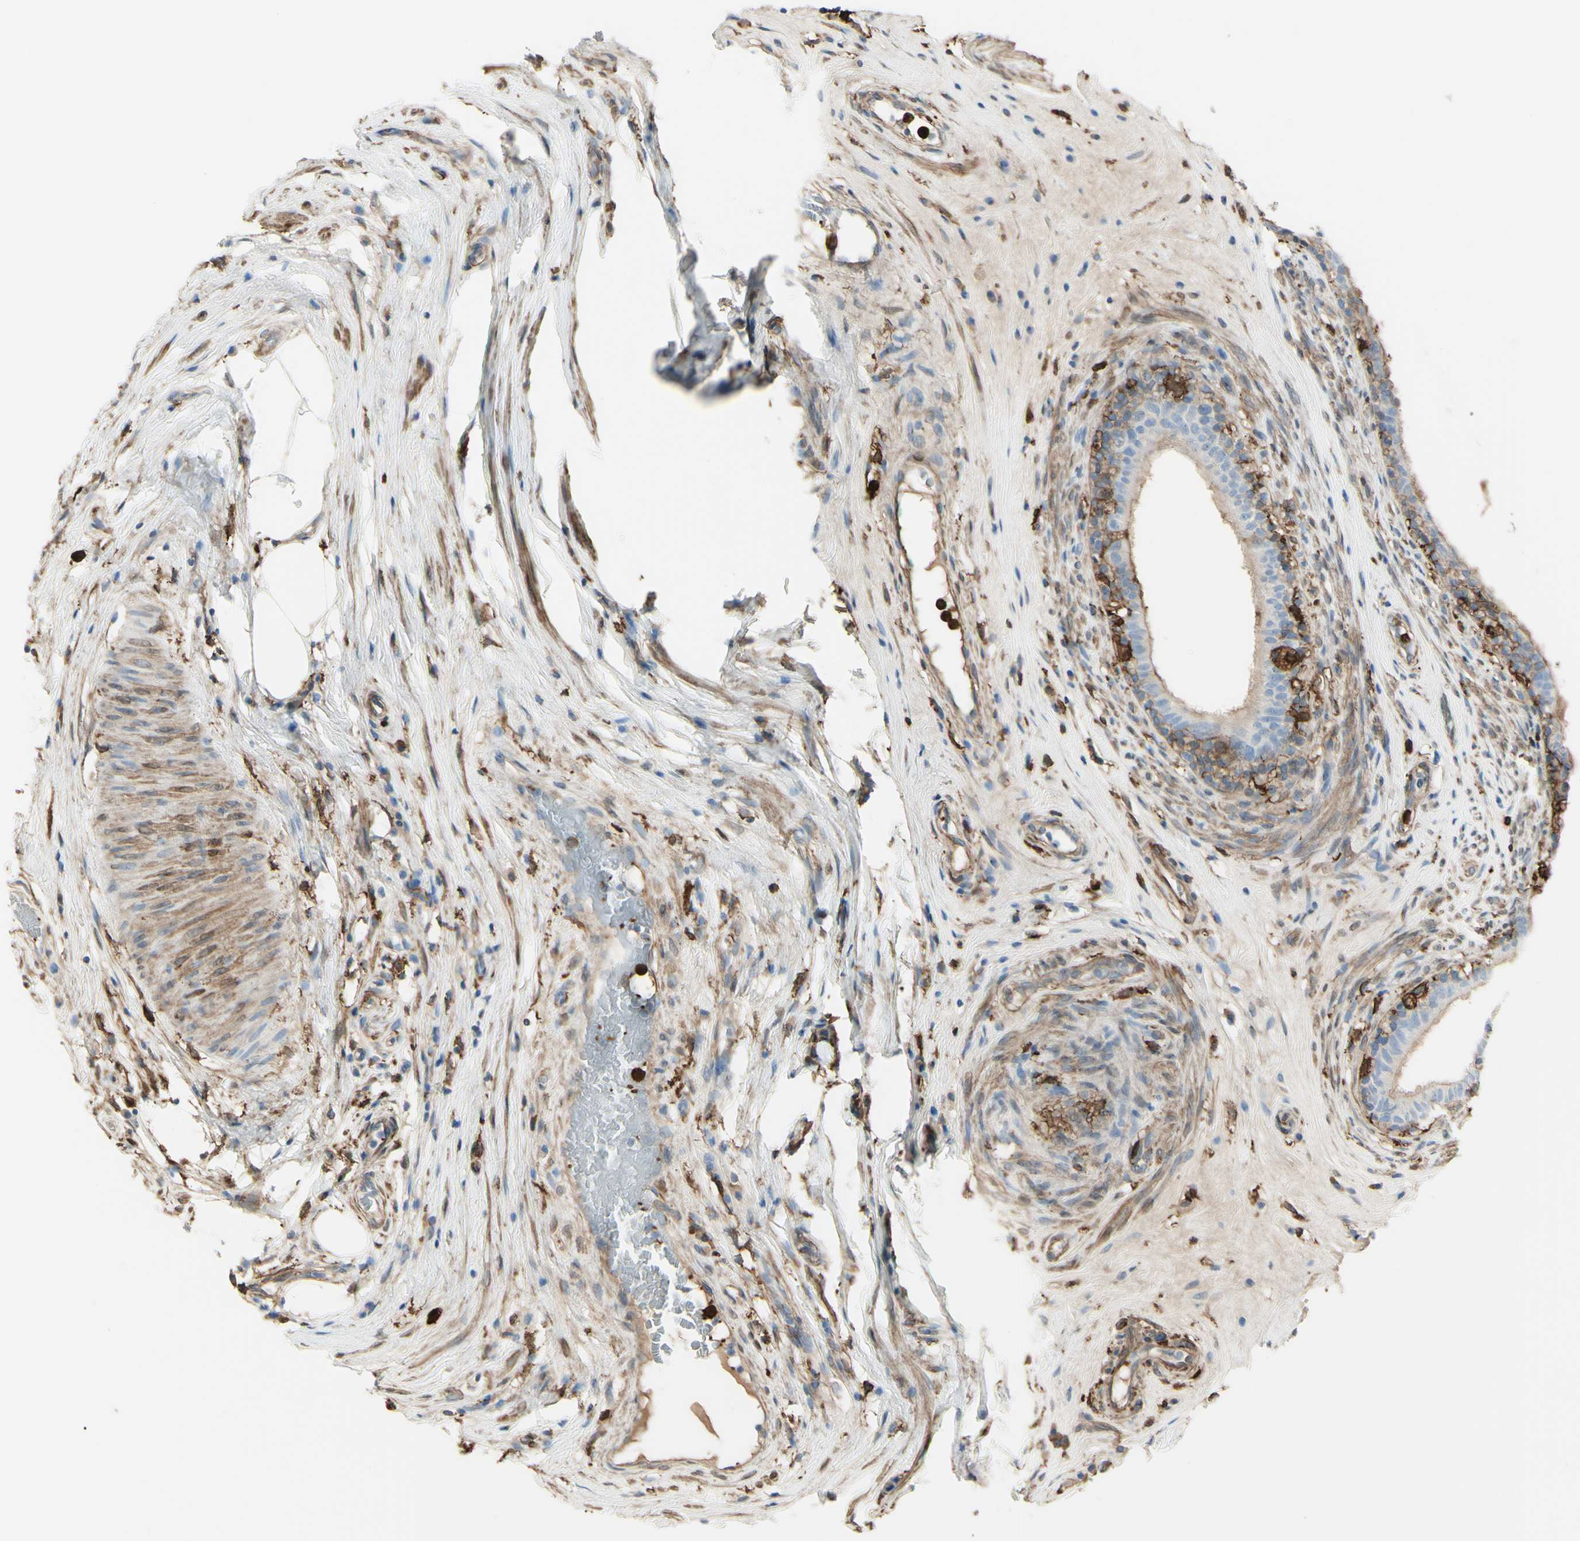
{"staining": {"intensity": "weak", "quantity": ">75%", "location": "cytoplasmic/membranous"}, "tissue": "epididymis", "cell_type": "Glandular cells", "image_type": "normal", "snomed": [{"axis": "morphology", "description": "Normal tissue, NOS"}, {"axis": "morphology", "description": "Inflammation, NOS"}, {"axis": "topography", "description": "Epididymis"}], "caption": "IHC histopathology image of unremarkable epididymis stained for a protein (brown), which displays low levels of weak cytoplasmic/membranous expression in approximately >75% of glandular cells.", "gene": "GSN", "patient": {"sex": "male", "age": 84}}